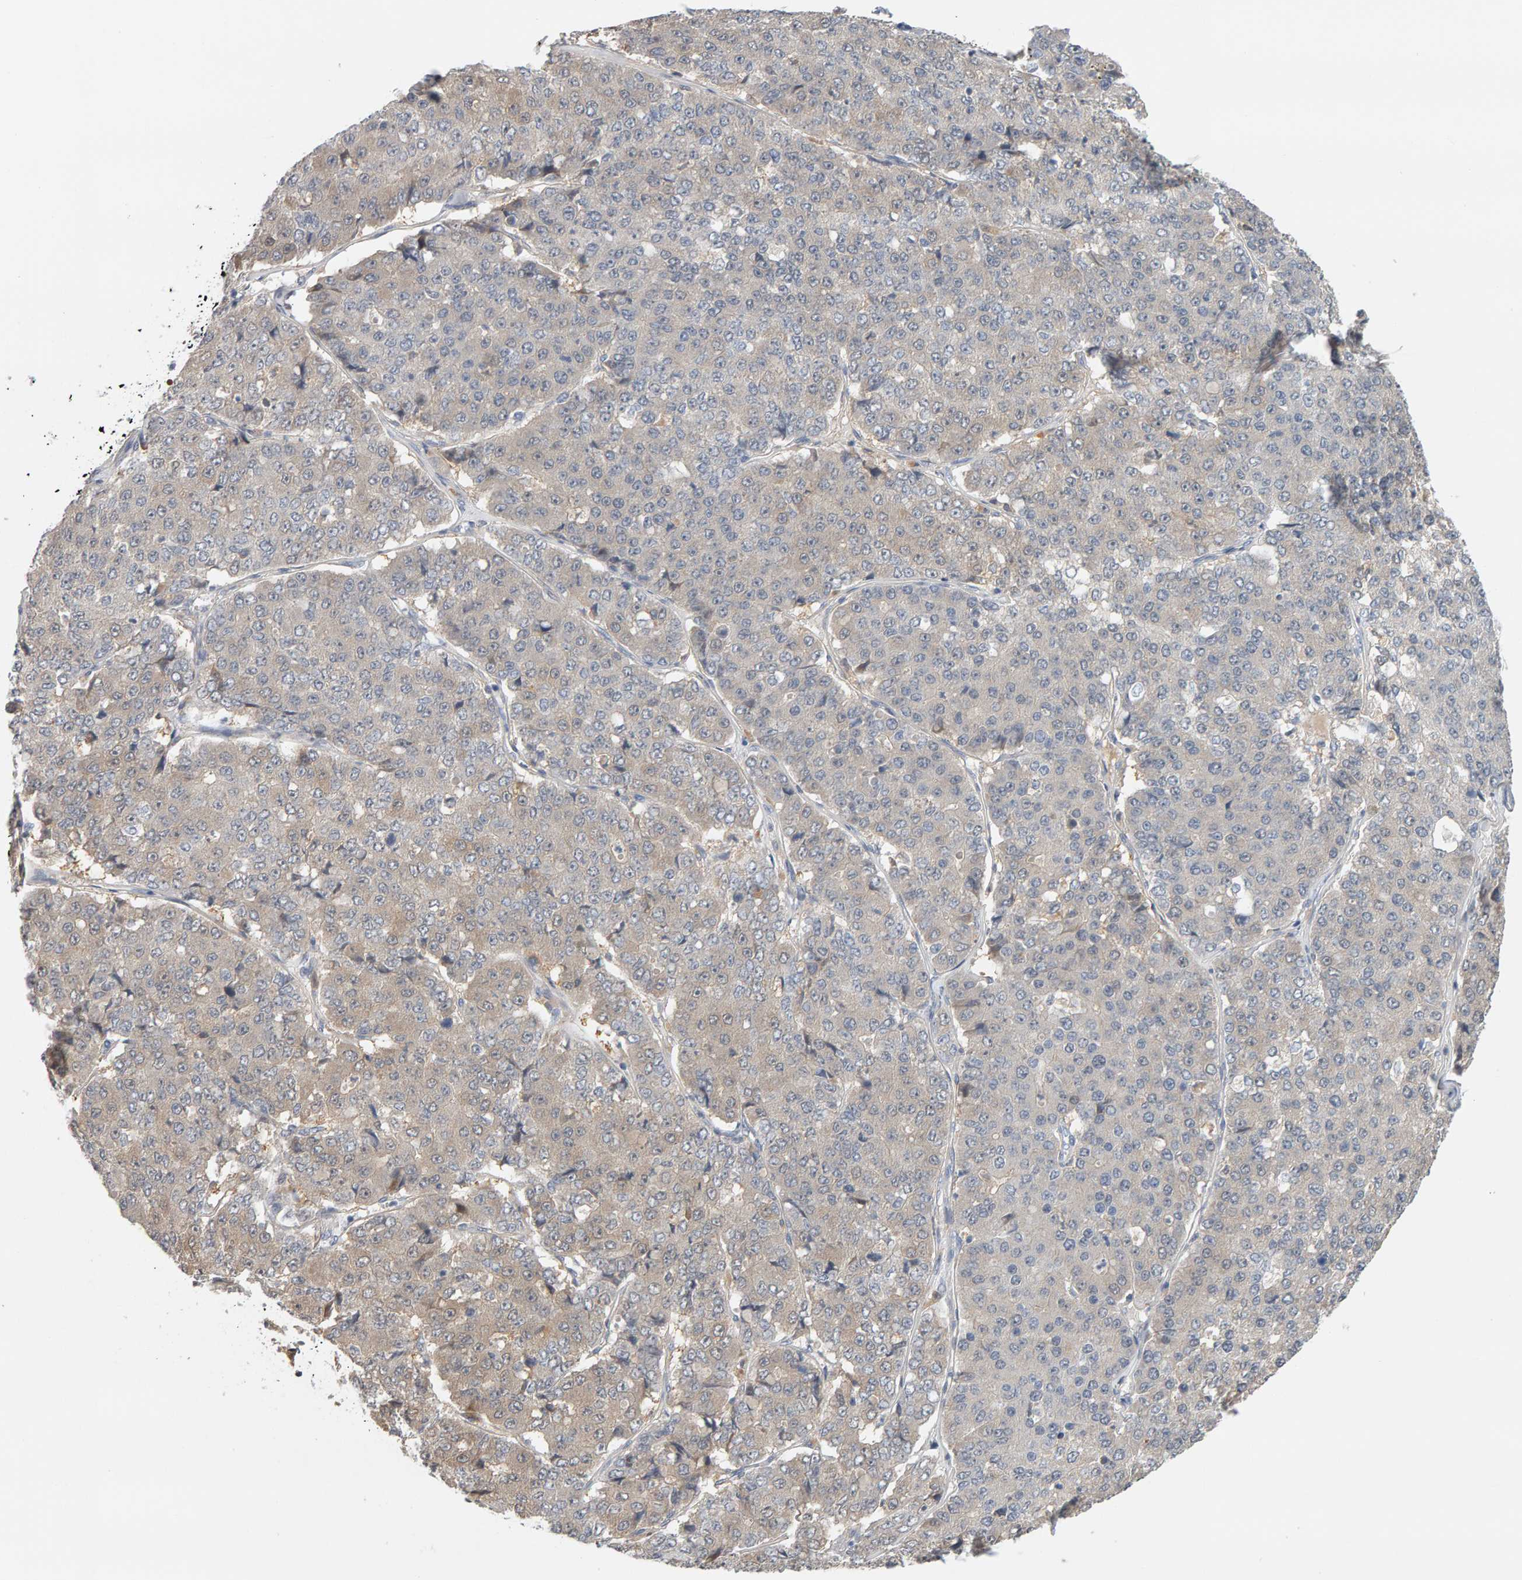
{"staining": {"intensity": "weak", "quantity": "<25%", "location": "cytoplasmic/membranous"}, "tissue": "pancreatic cancer", "cell_type": "Tumor cells", "image_type": "cancer", "snomed": [{"axis": "morphology", "description": "Adenocarcinoma, NOS"}, {"axis": "topography", "description": "Pancreas"}], "caption": "Tumor cells are negative for protein expression in human pancreatic adenocarcinoma. (DAB immunohistochemistry (IHC), high magnification).", "gene": "GFUS", "patient": {"sex": "male", "age": 50}}